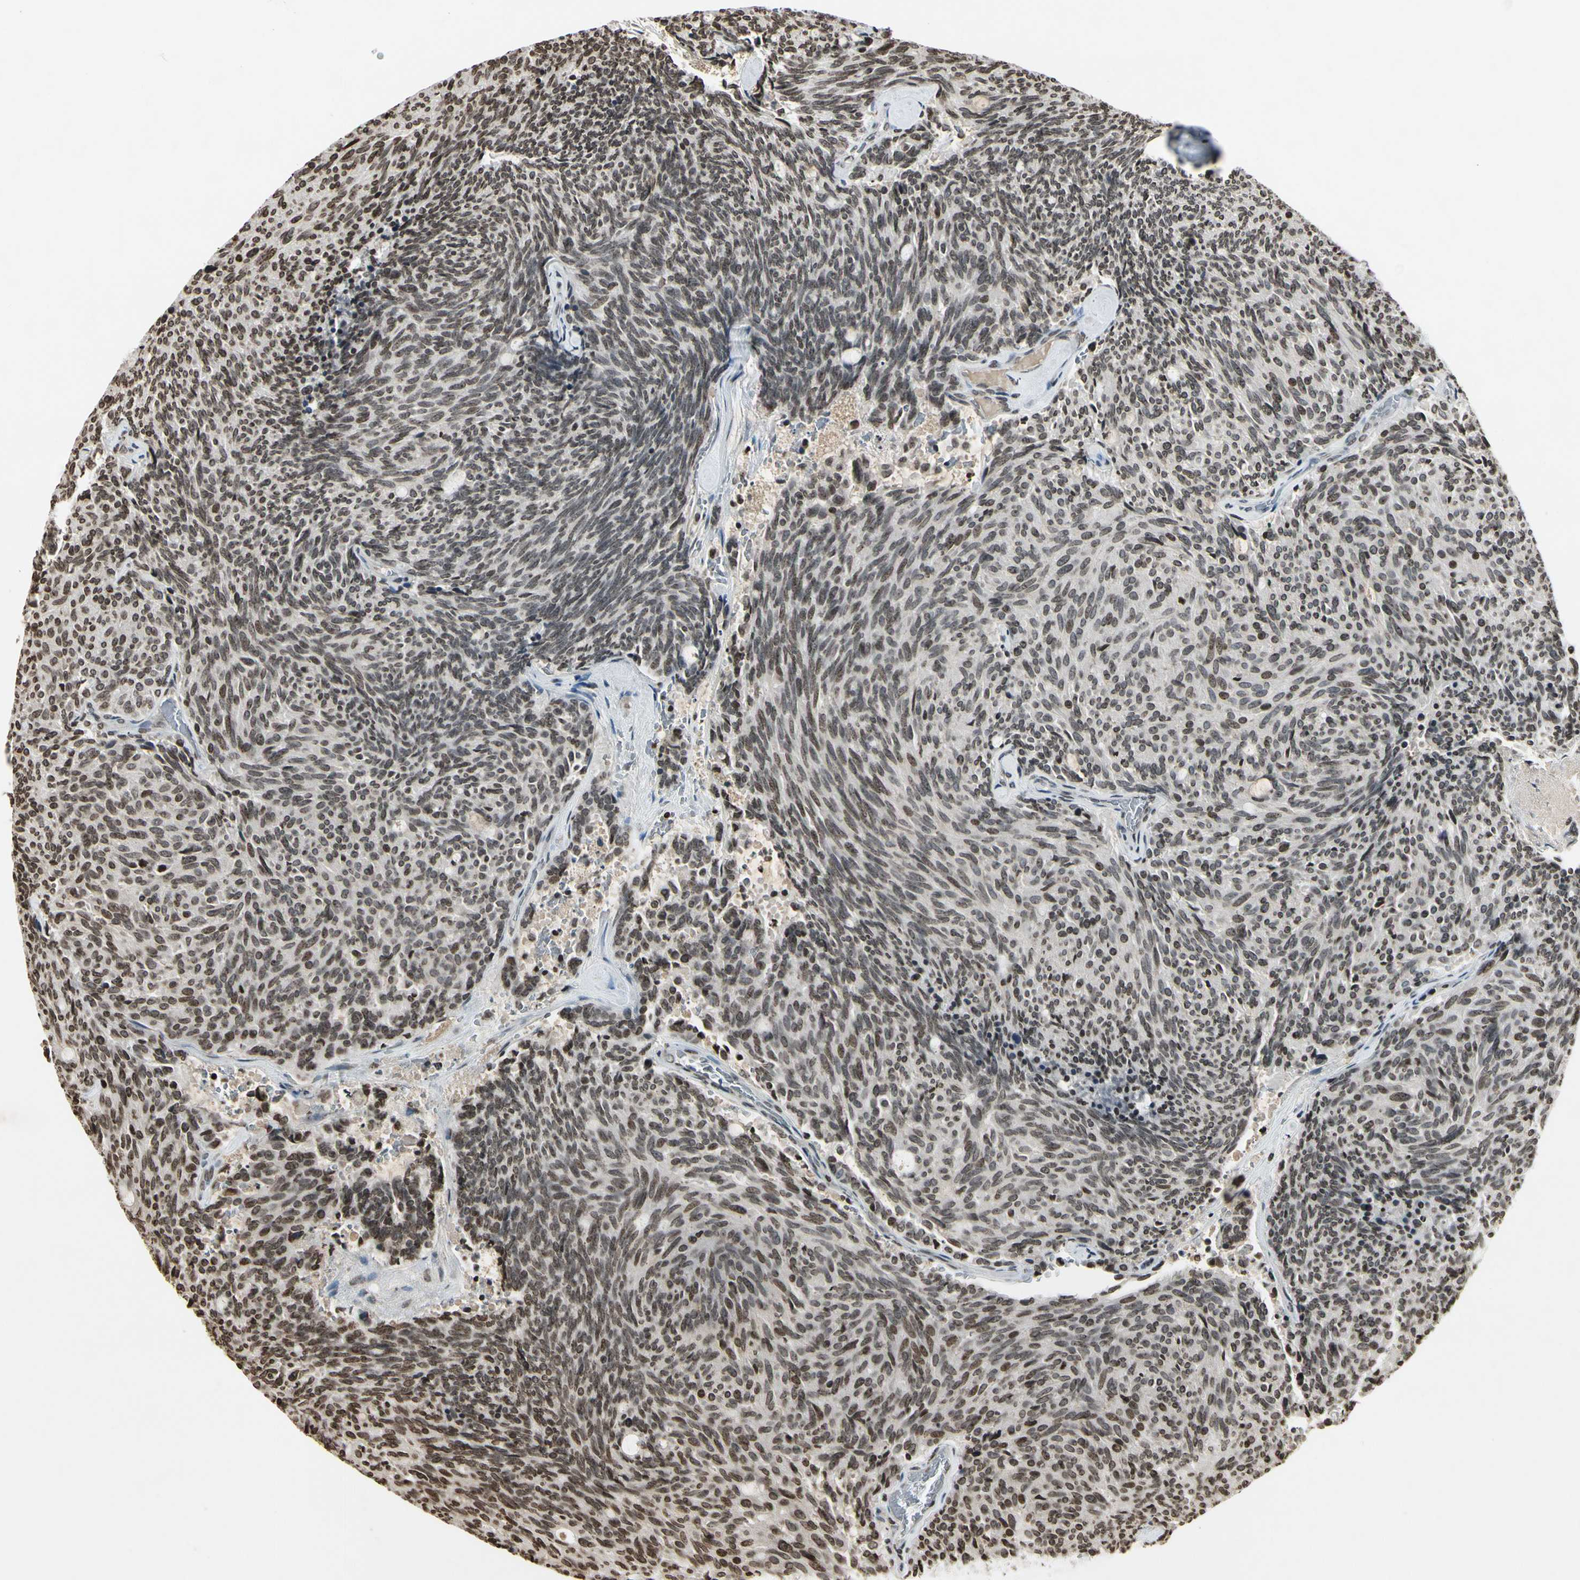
{"staining": {"intensity": "moderate", "quantity": "25%-75%", "location": "nuclear"}, "tissue": "carcinoid", "cell_type": "Tumor cells", "image_type": "cancer", "snomed": [{"axis": "morphology", "description": "Carcinoid, malignant, NOS"}, {"axis": "topography", "description": "Pancreas"}], "caption": "Immunohistochemical staining of human carcinoid (malignant) reveals medium levels of moderate nuclear protein staining in approximately 25%-75% of tumor cells. The protein of interest is shown in brown color, while the nuclei are stained blue.", "gene": "RORA", "patient": {"sex": "female", "age": 54}}